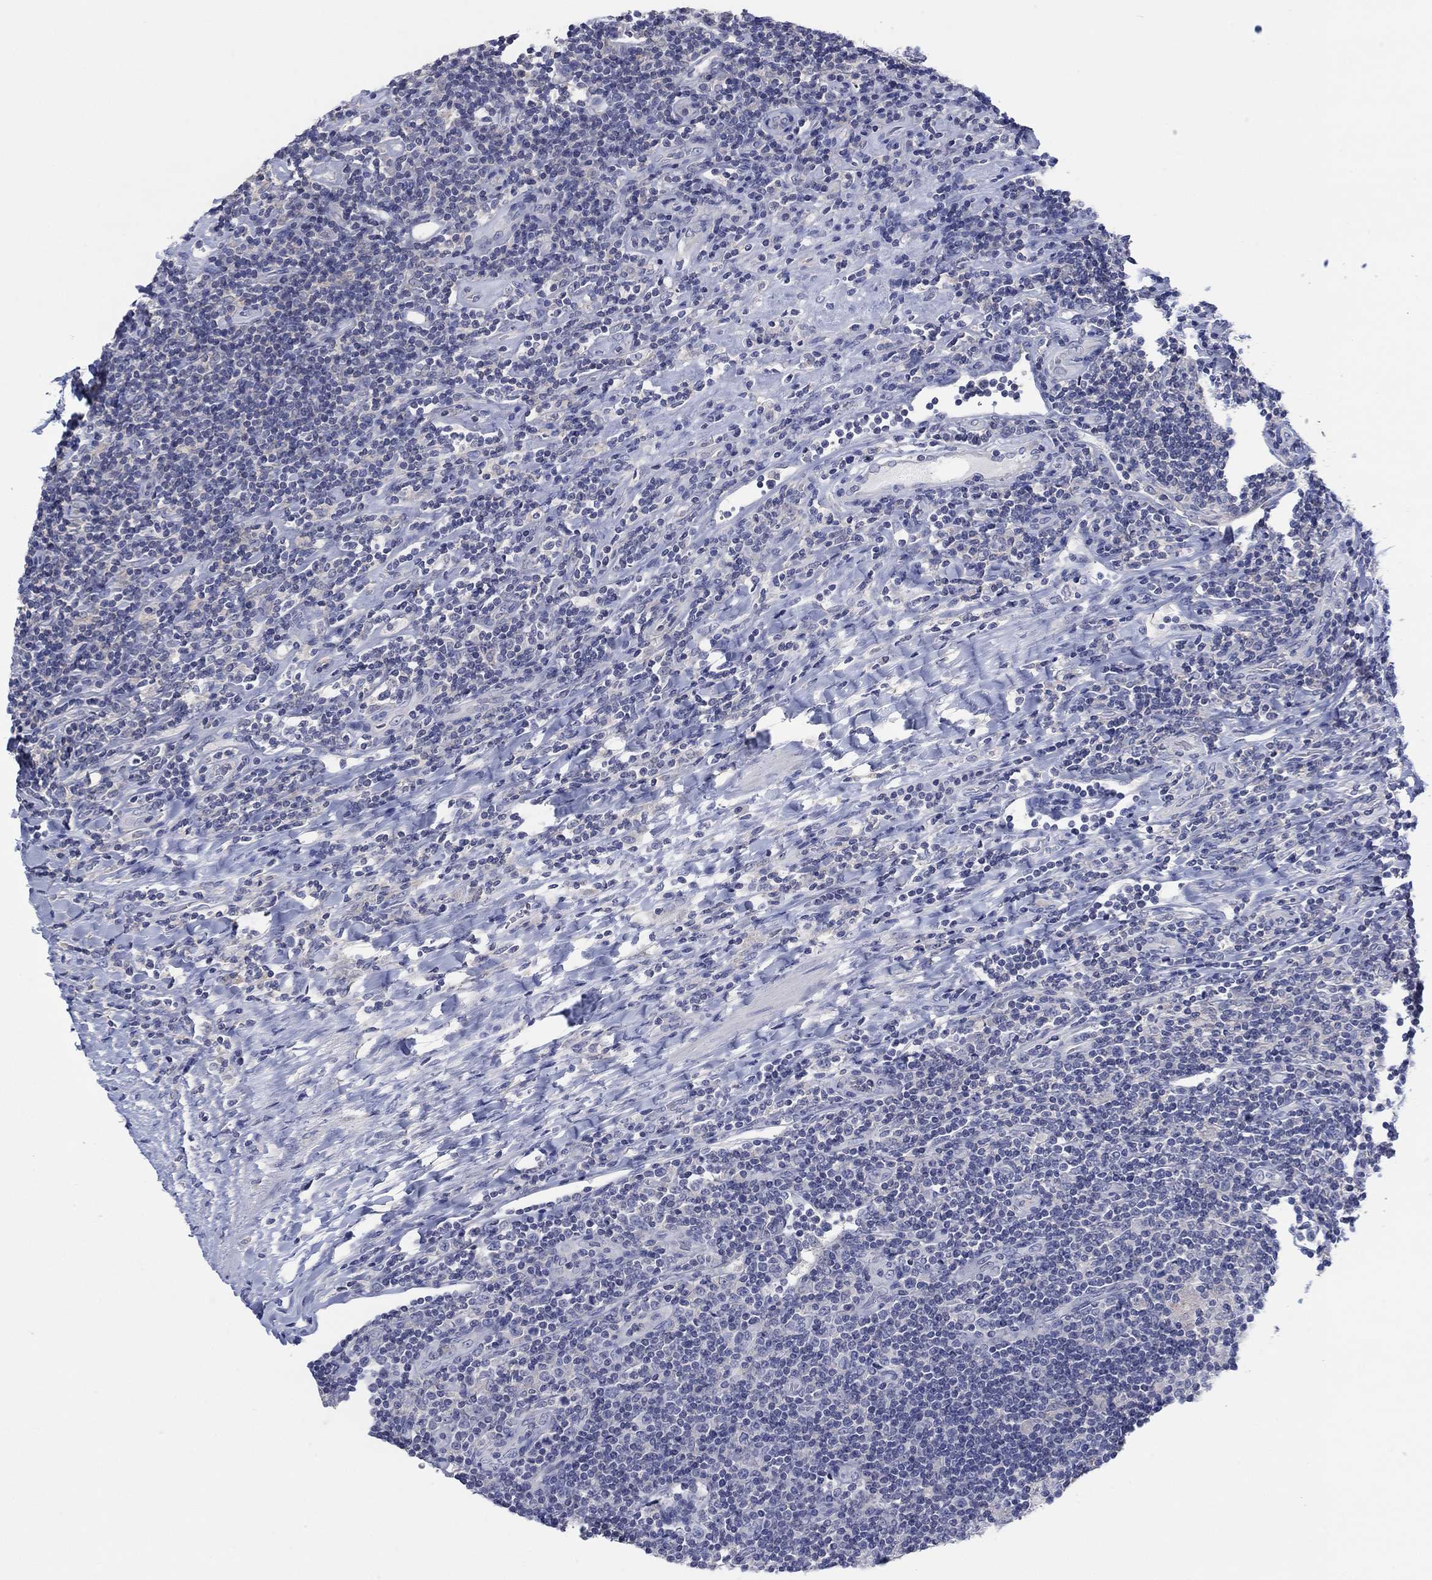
{"staining": {"intensity": "negative", "quantity": "none", "location": "none"}, "tissue": "lymphoma", "cell_type": "Tumor cells", "image_type": "cancer", "snomed": [{"axis": "morphology", "description": "Hodgkin's disease, NOS"}, {"axis": "topography", "description": "Lymph node"}], "caption": "Tumor cells show no significant protein expression in lymphoma.", "gene": "FER1L6", "patient": {"sex": "male", "age": 40}}